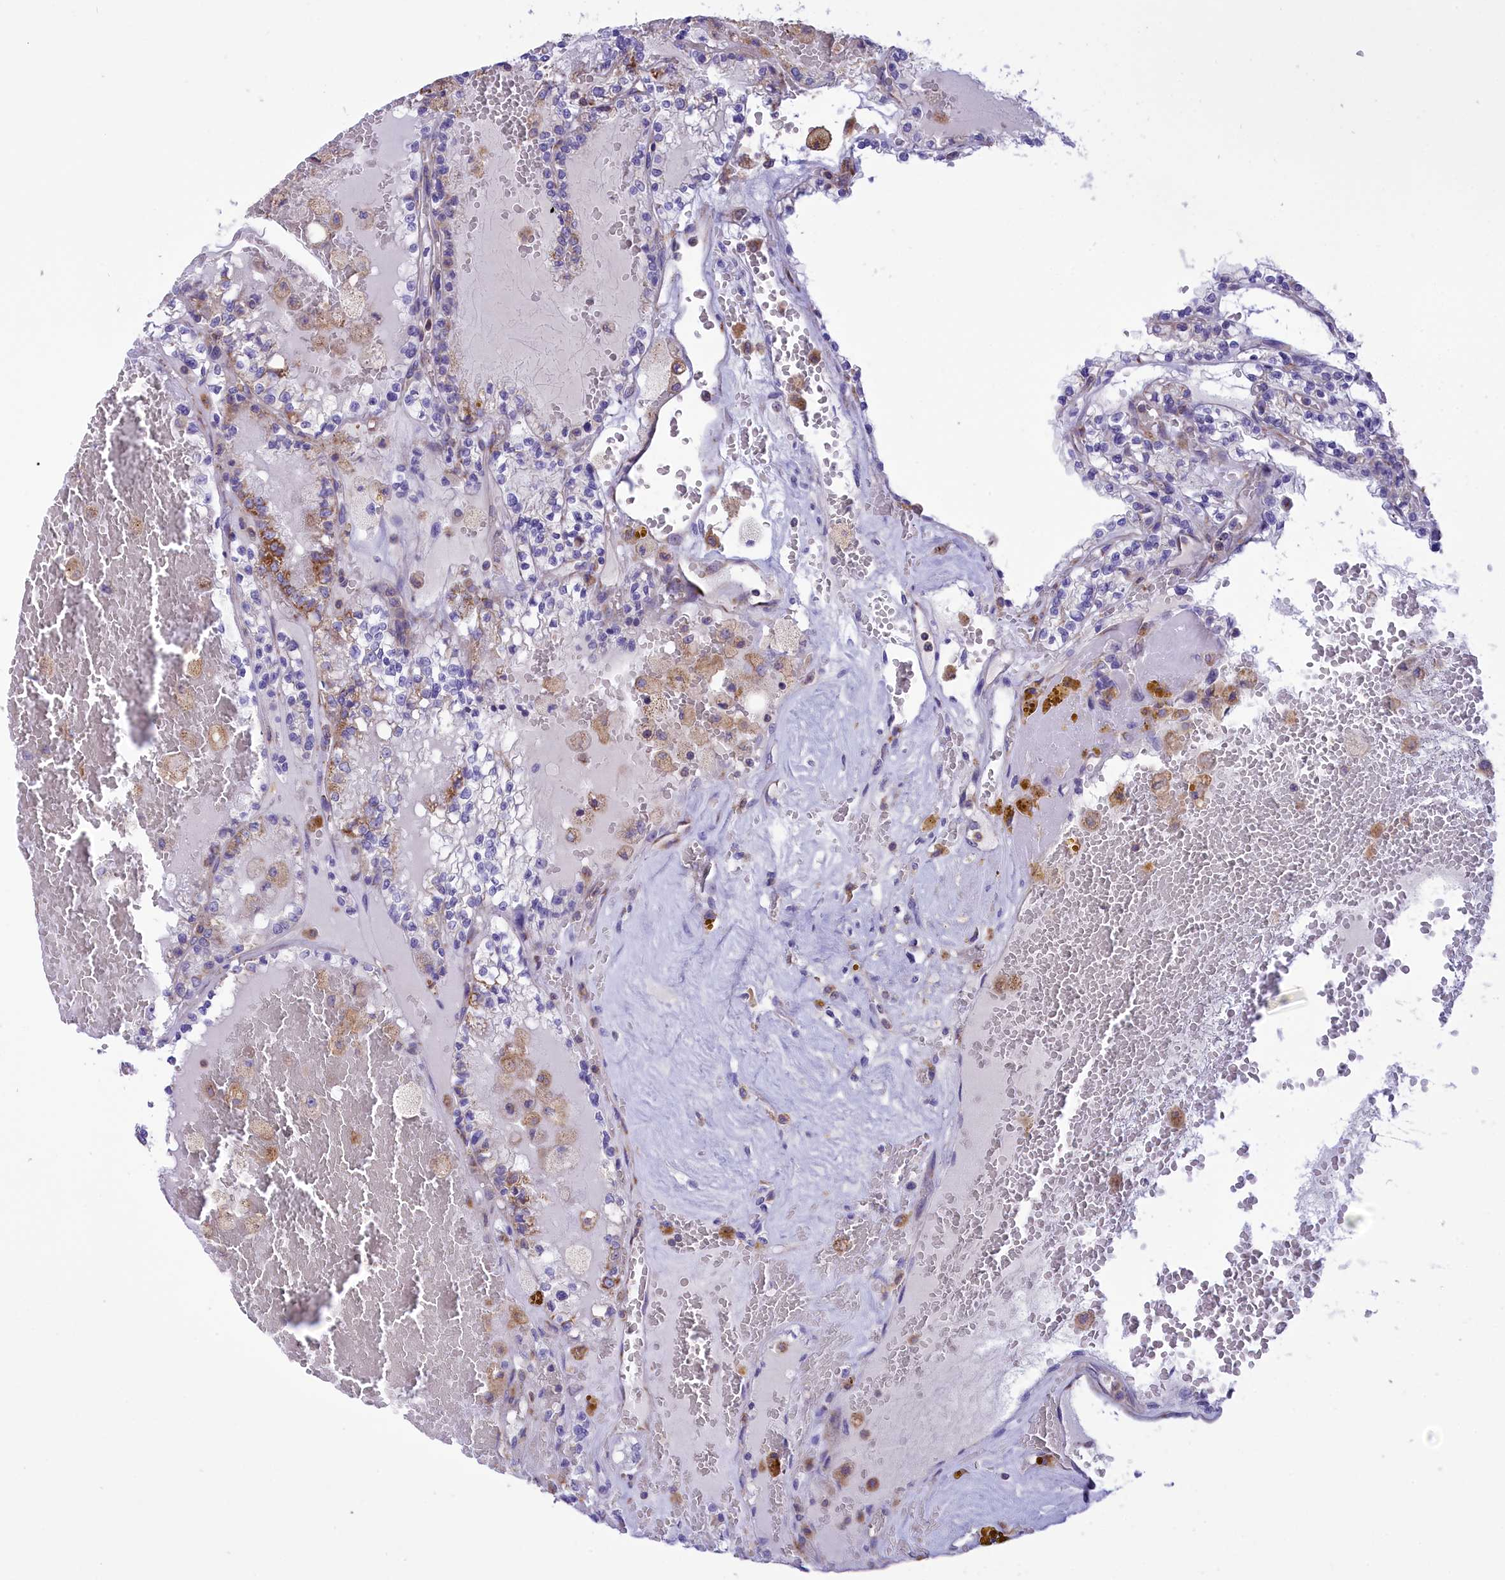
{"staining": {"intensity": "moderate", "quantity": "<25%", "location": "cytoplasmic/membranous"}, "tissue": "renal cancer", "cell_type": "Tumor cells", "image_type": "cancer", "snomed": [{"axis": "morphology", "description": "Adenocarcinoma, NOS"}, {"axis": "topography", "description": "Kidney"}], "caption": "This is an image of IHC staining of renal adenocarcinoma, which shows moderate positivity in the cytoplasmic/membranous of tumor cells.", "gene": "CORO7-PAM16", "patient": {"sex": "female", "age": 56}}